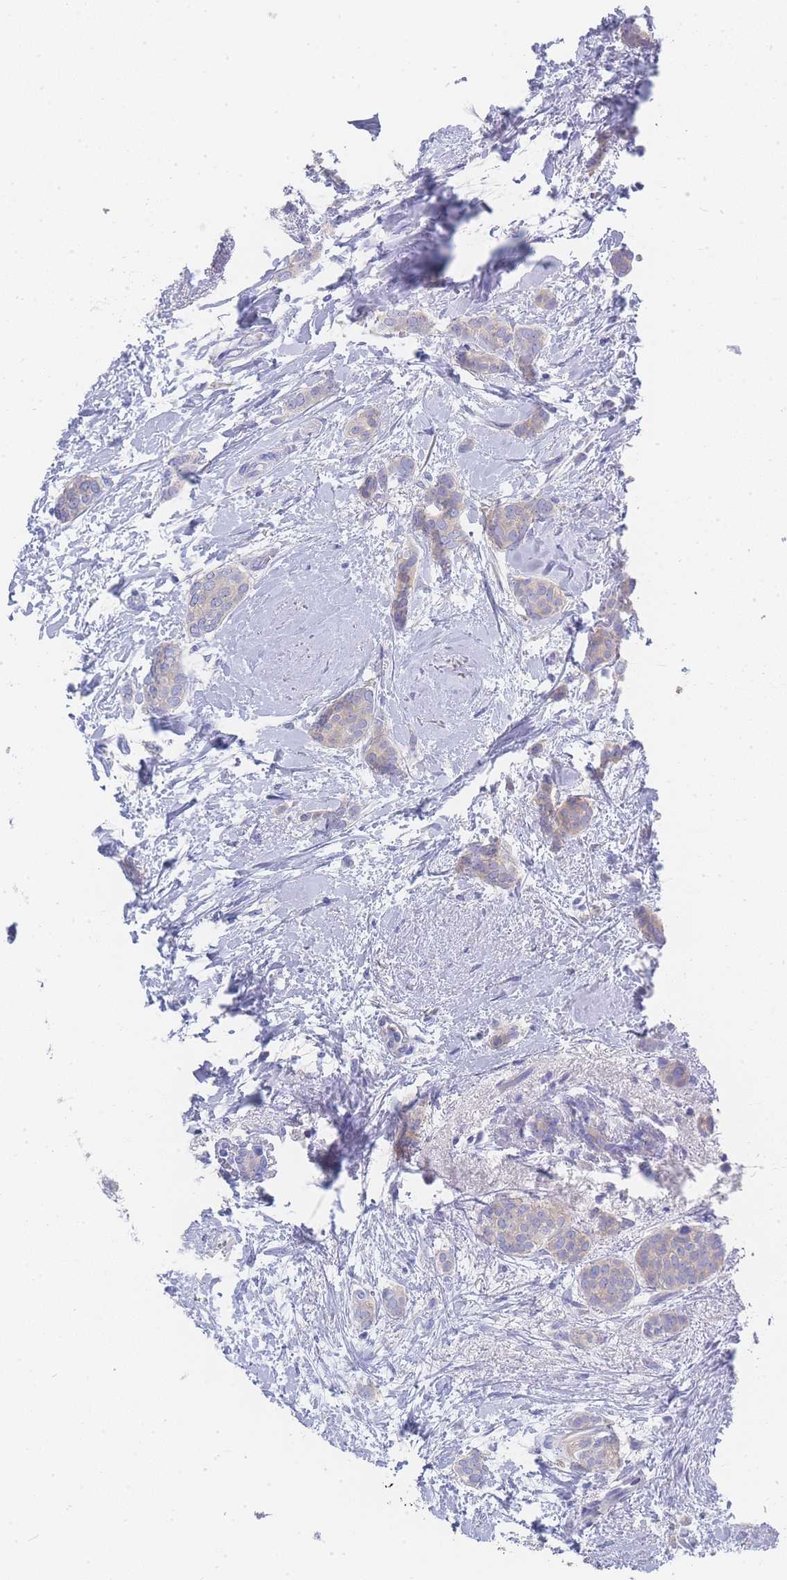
{"staining": {"intensity": "negative", "quantity": "none", "location": "none"}, "tissue": "breast cancer", "cell_type": "Tumor cells", "image_type": "cancer", "snomed": [{"axis": "morphology", "description": "Duct carcinoma"}, {"axis": "topography", "description": "Breast"}], "caption": "Breast invasive ductal carcinoma stained for a protein using IHC shows no expression tumor cells.", "gene": "LZTFL1", "patient": {"sex": "female", "age": 72}}